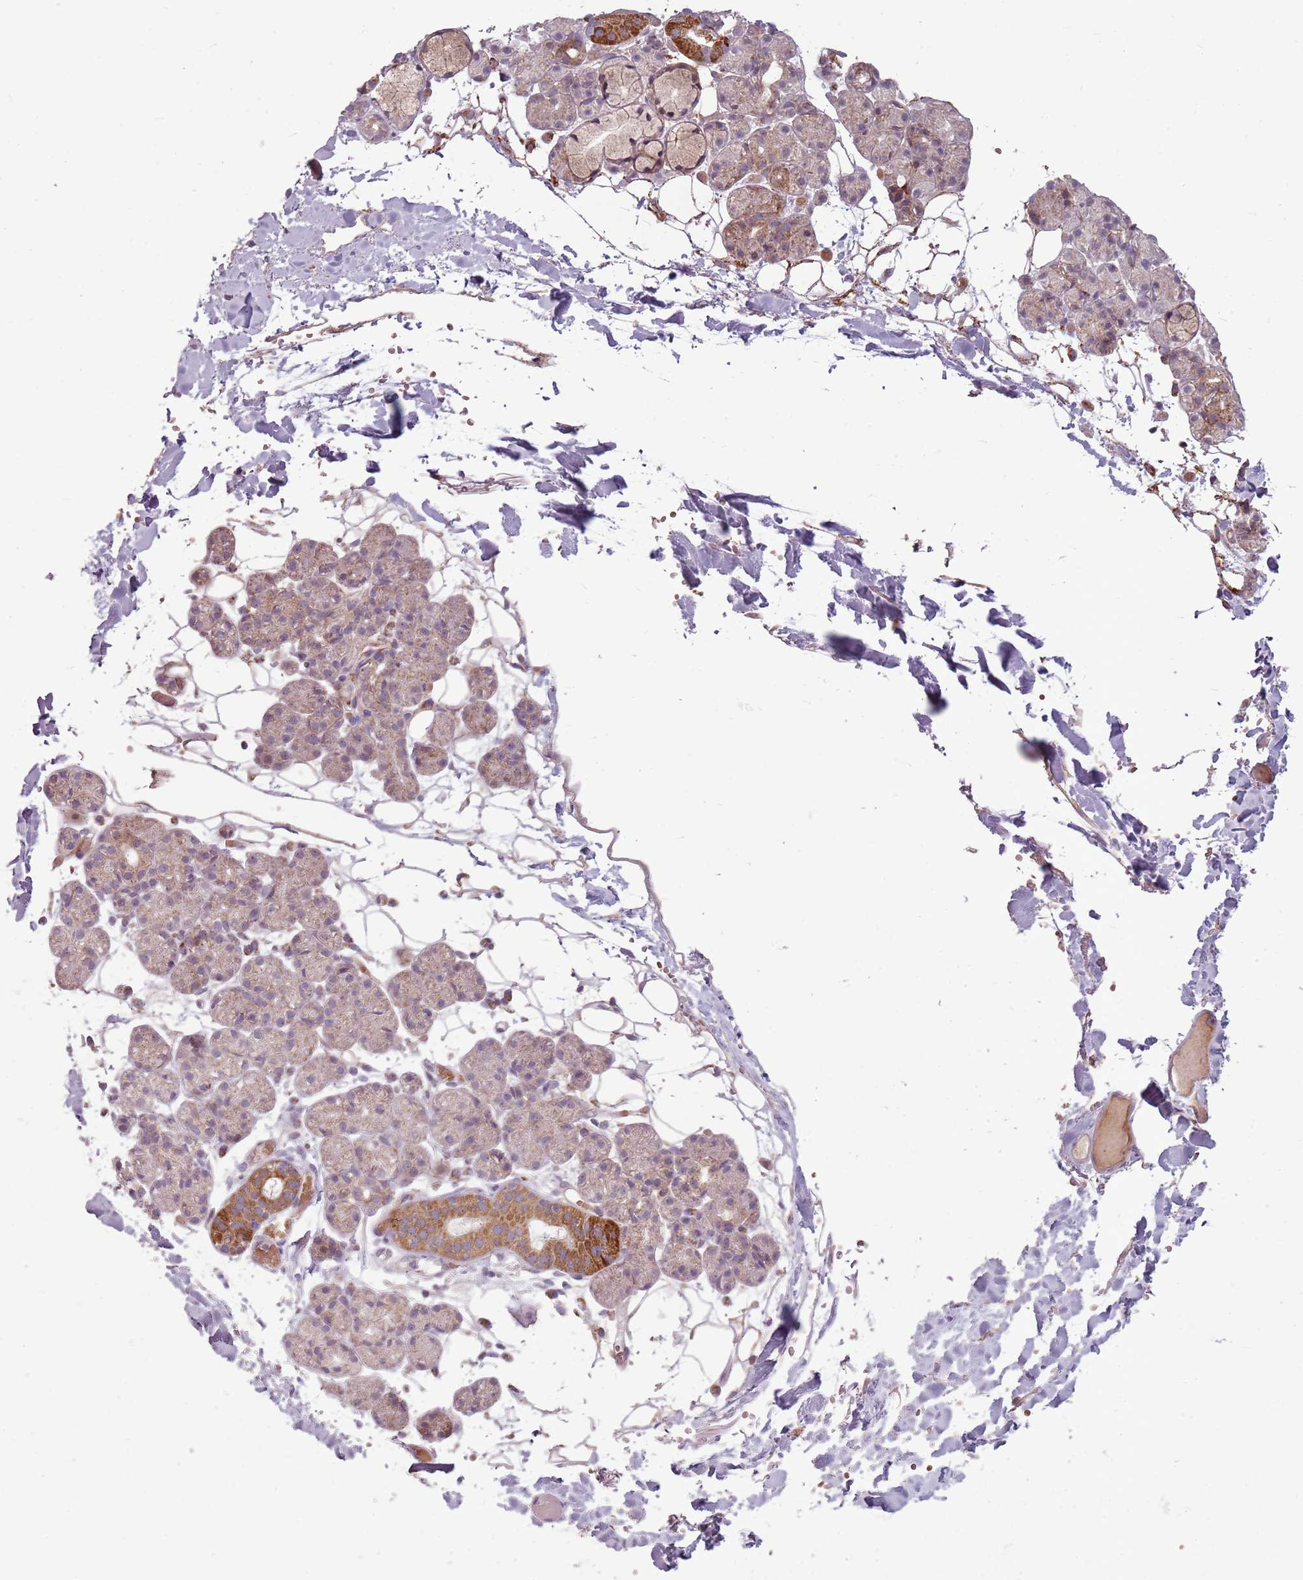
{"staining": {"intensity": "strong", "quantity": "25%-75%", "location": "cytoplasmic/membranous"}, "tissue": "salivary gland", "cell_type": "Glandular cells", "image_type": "normal", "snomed": [{"axis": "morphology", "description": "Normal tissue, NOS"}, {"axis": "topography", "description": "Salivary gland"}], "caption": "Immunohistochemical staining of benign salivary gland demonstrates strong cytoplasmic/membranous protein expression in about 25%-75% of glandular cells.", "gene": "ZNF530", "patient": {"sex": "male", "age": 63}}